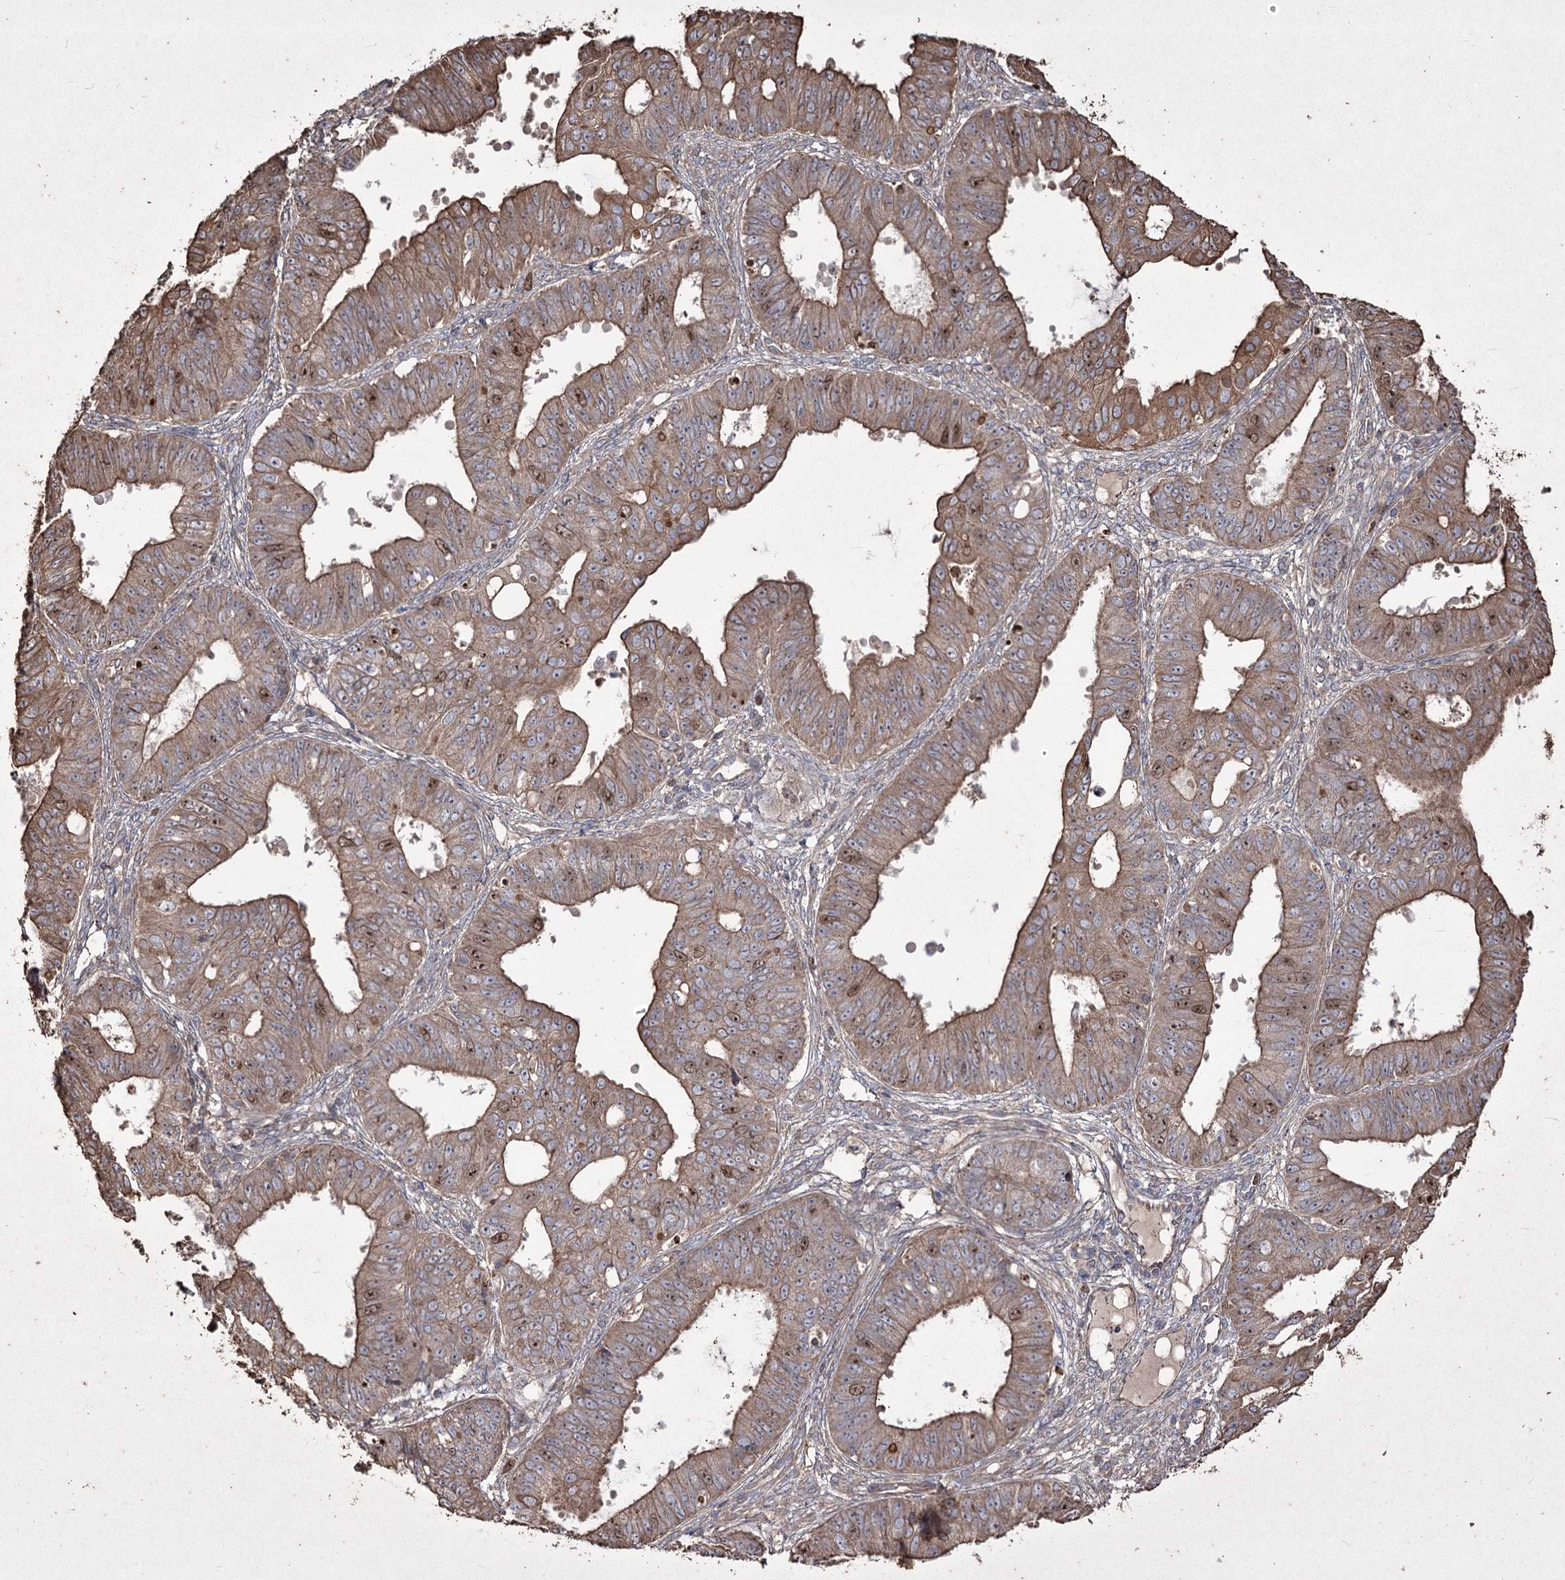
{"staining": {"intensity": "moderate", "quantity": ">75%", "location": "cytoplasmic/membranous,nuclear"}, "tissue": "ovarian cancer", "cell_type": "Tumor cells", "image_type": "cancer", "snomed": [{"axis": "morphology", "description": "Carcinoma, endometroid"}, {"axis": "topography", "description": "Appendix"}, {"axis": "topography", "description": "Ovary"}], "caption": "Protein expression analysis of human endometroid carcinoma (ovarian) reveals moderate cytoplasmic/membranous and nuclear staining in approximately >75% of tumor cells.", "gene": "PRC1", "patient": {"sex": "female", "age": 42}}